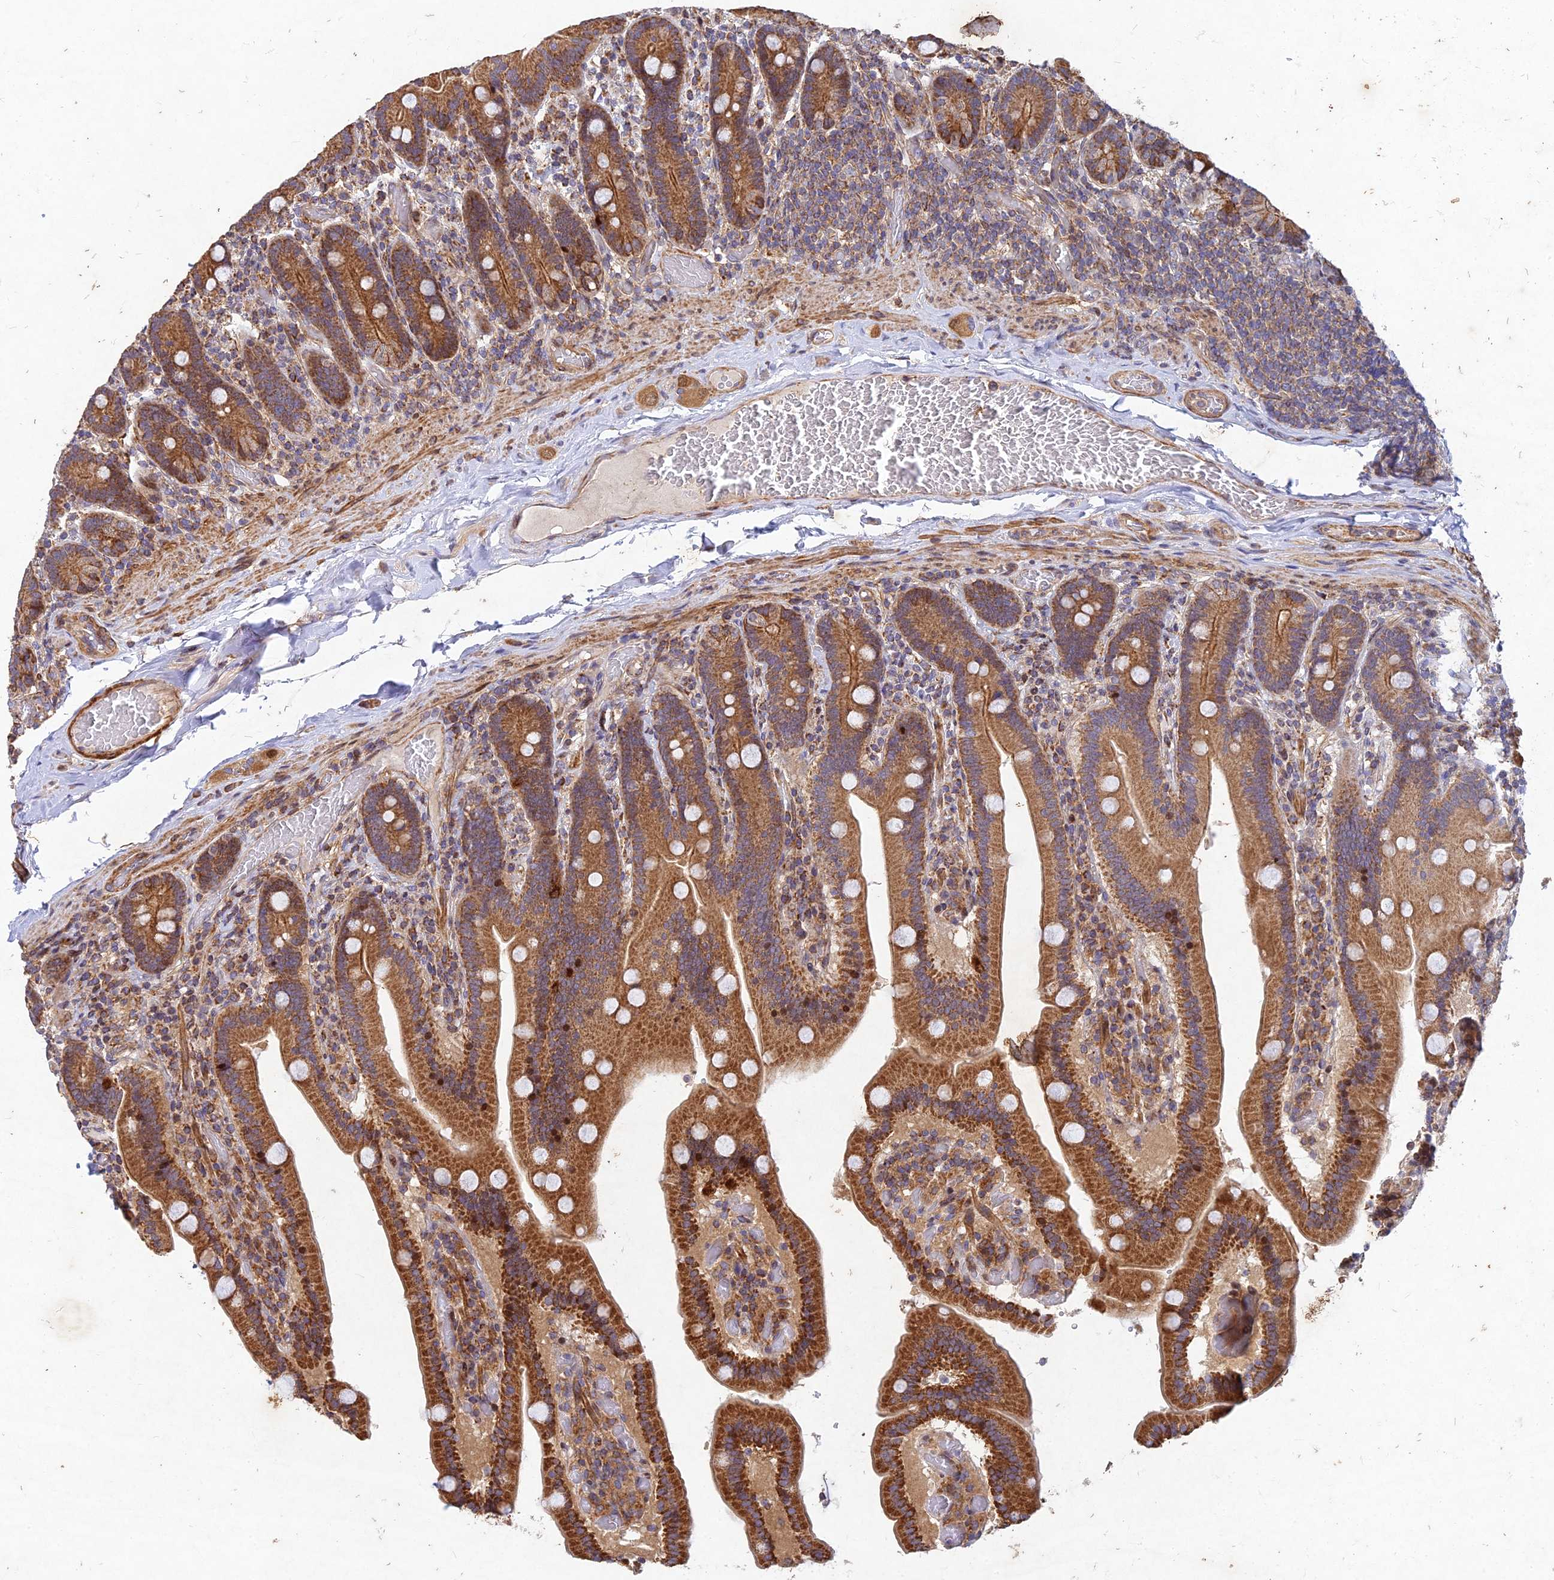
{"staining": {"intensity": "strong", "quantity": ">75%", "location": "cytoplasmic/membranous"}, "tissue": "duodenum", "cell_type": "Glandular cells", "image_type": "normal", "snomed": [{"axis": "morphology", "description": "Normal tissue, NOS"}, {"axis": "topography", "description": "Duodenum"}], "caption": "Strong cytoplasmic/membranous expression for a protein is identified in approximately >75% of glandular cells of unremarkable duodenum using immunohistochemistry.", "gene": "RELCH", "patient": {"sex": "female", "age": 62}}